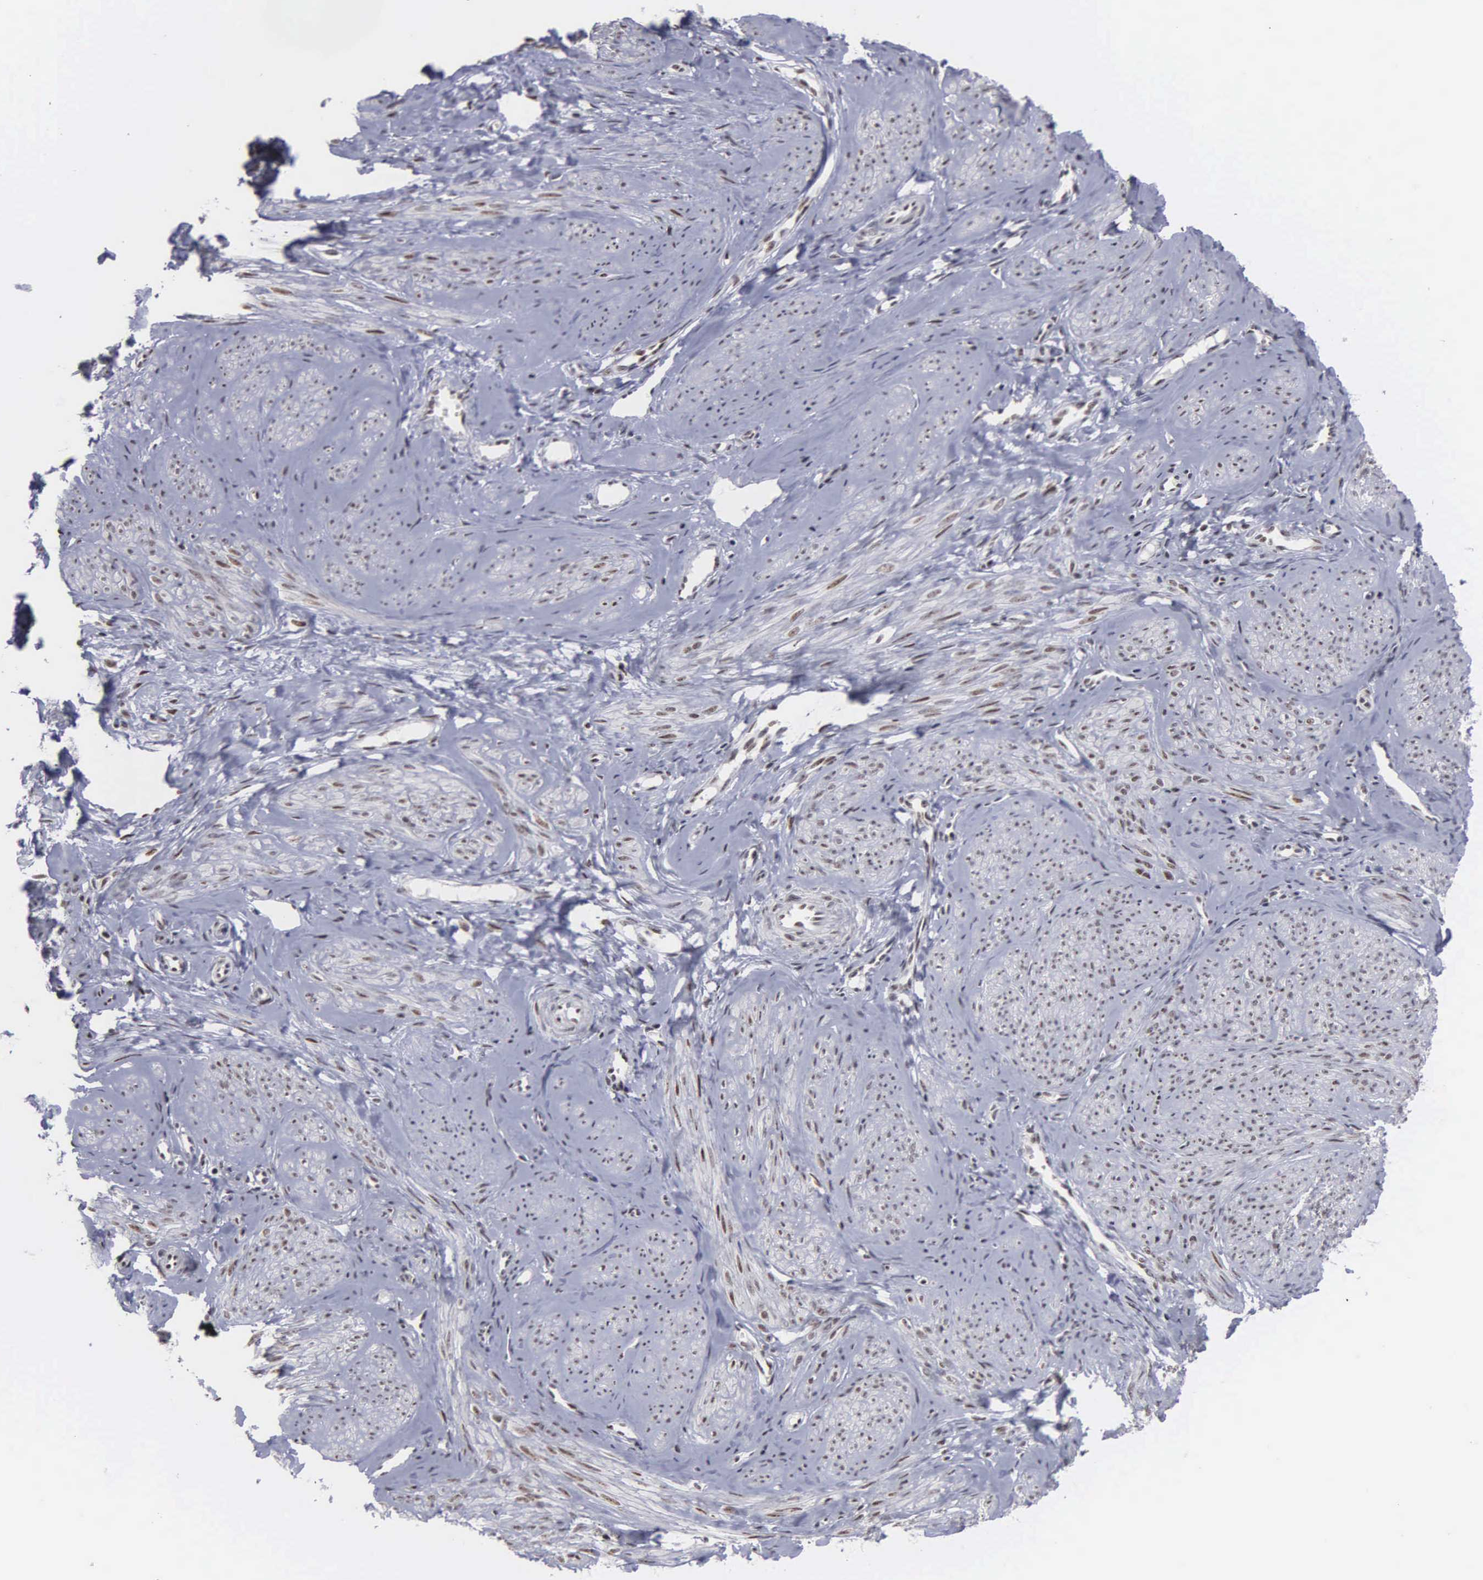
{"staining": {"intensity": "moderate", "quantity": ">75%", "location": "nuclear"}, "tissue": "smooth muscle", "cell_type": "Smooth muscle cells", "image_type": "normal", "snomed": [{"axis": "morphology", "description": "Normal tissue, NOS"}, {"axis": "topography", "description": "Uterus"}], "caption": "An image of human smooth muscle stained for a protein exhibits moderate nuclear brown staining in smooth muscle cells.", "gene": "KIAA0586", "patient": {"sex": "female", "age": 45}}